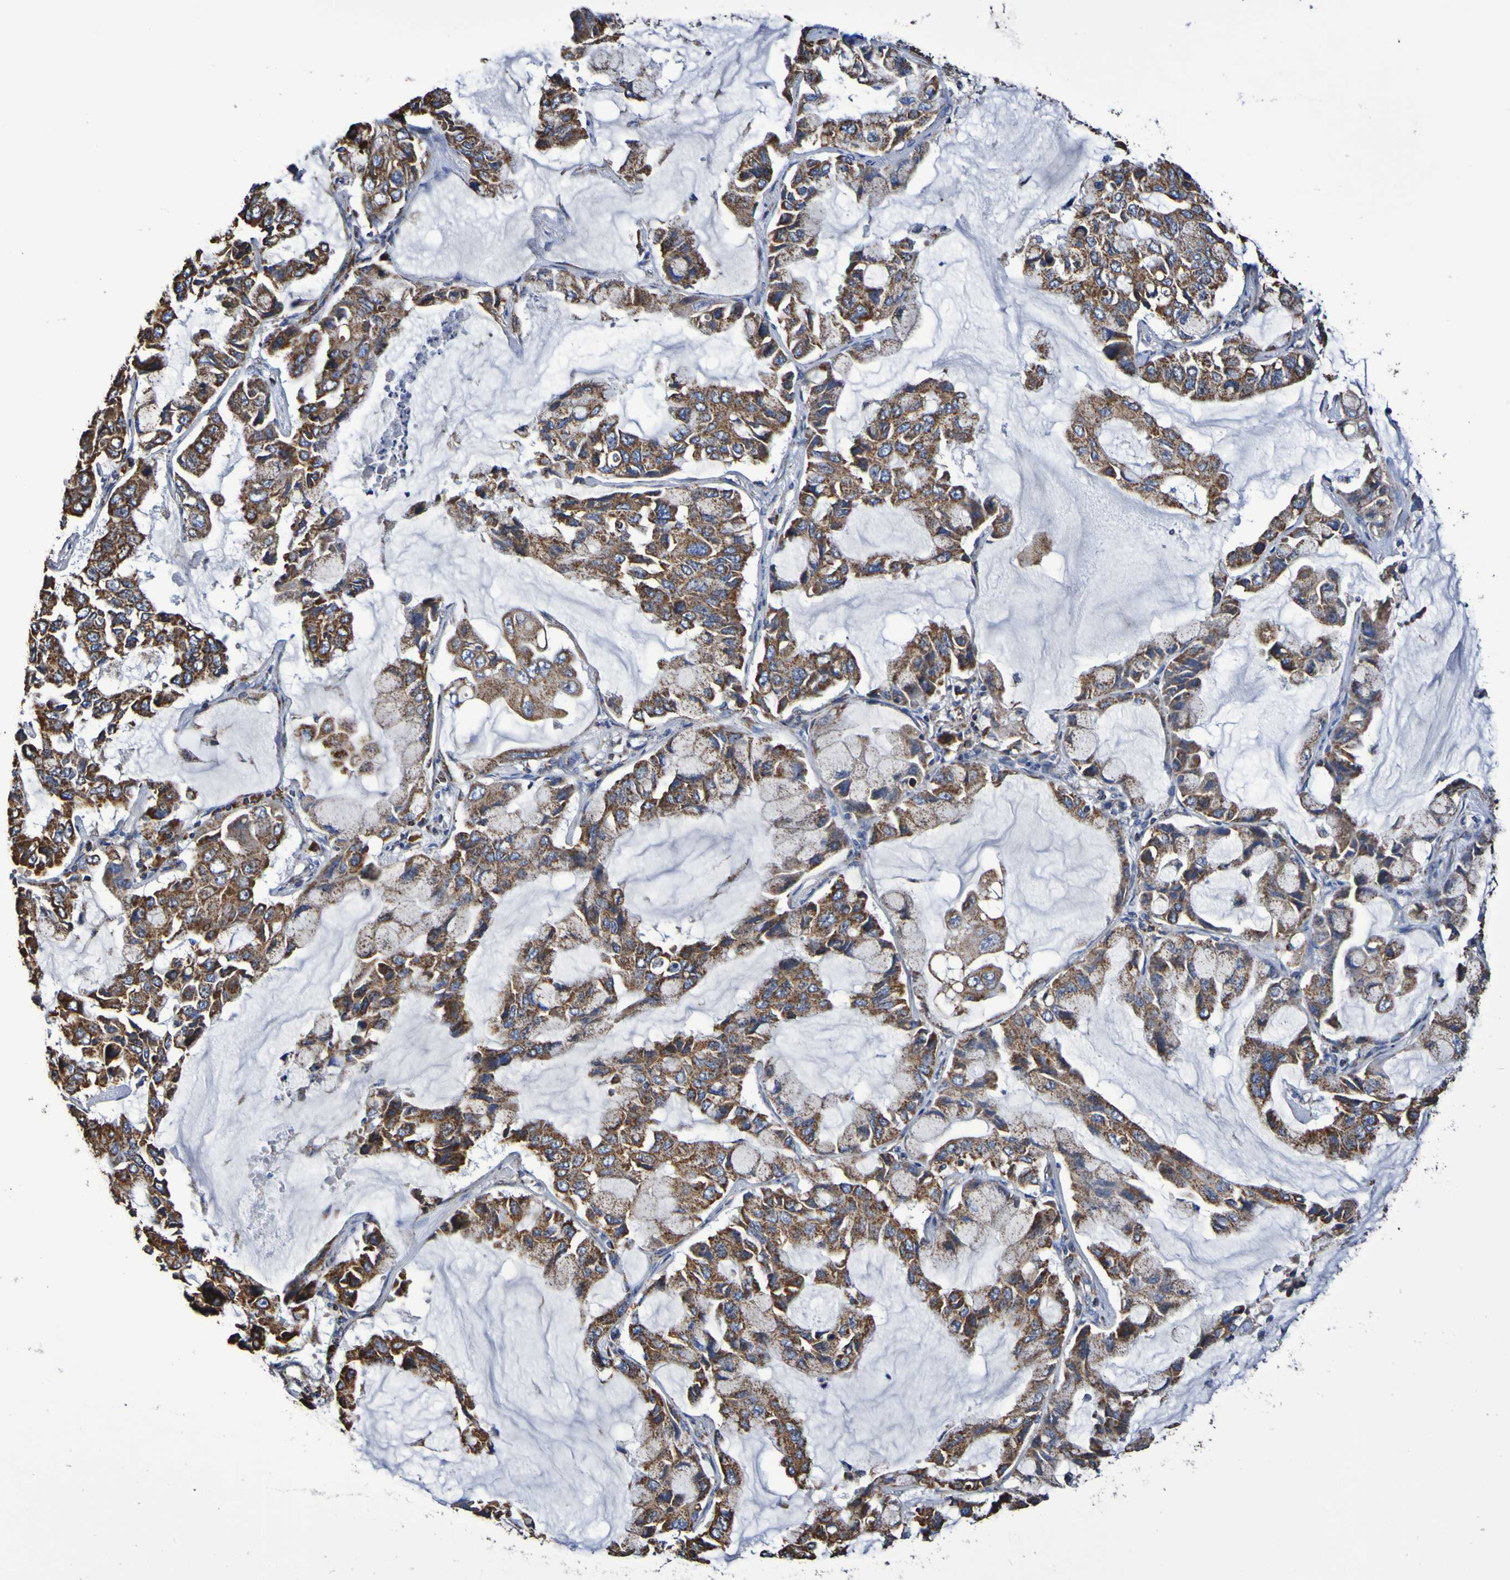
{"staining": {"intensity": "moderate", "quantity": ">75%", "location": "cytoplasmic/membranous"}, "tissue": "lung cancer", "cell_type": "Tumor cells", "image_type": "cancer", "snomed": [{"axis": "morphology", "description": "Adenocarcinoma, NOS"}, {"axis": "topography", "description": "Lung"}], "caption": "Immunohistochemical staining of human lung adenocarcinoma demonstrates medium levels of moderate cytoplasmic/membranous protein staining in about >75% of tumor cells.", "gene": "IL18R1", "patient": {"sex": "male", "age": 64}}